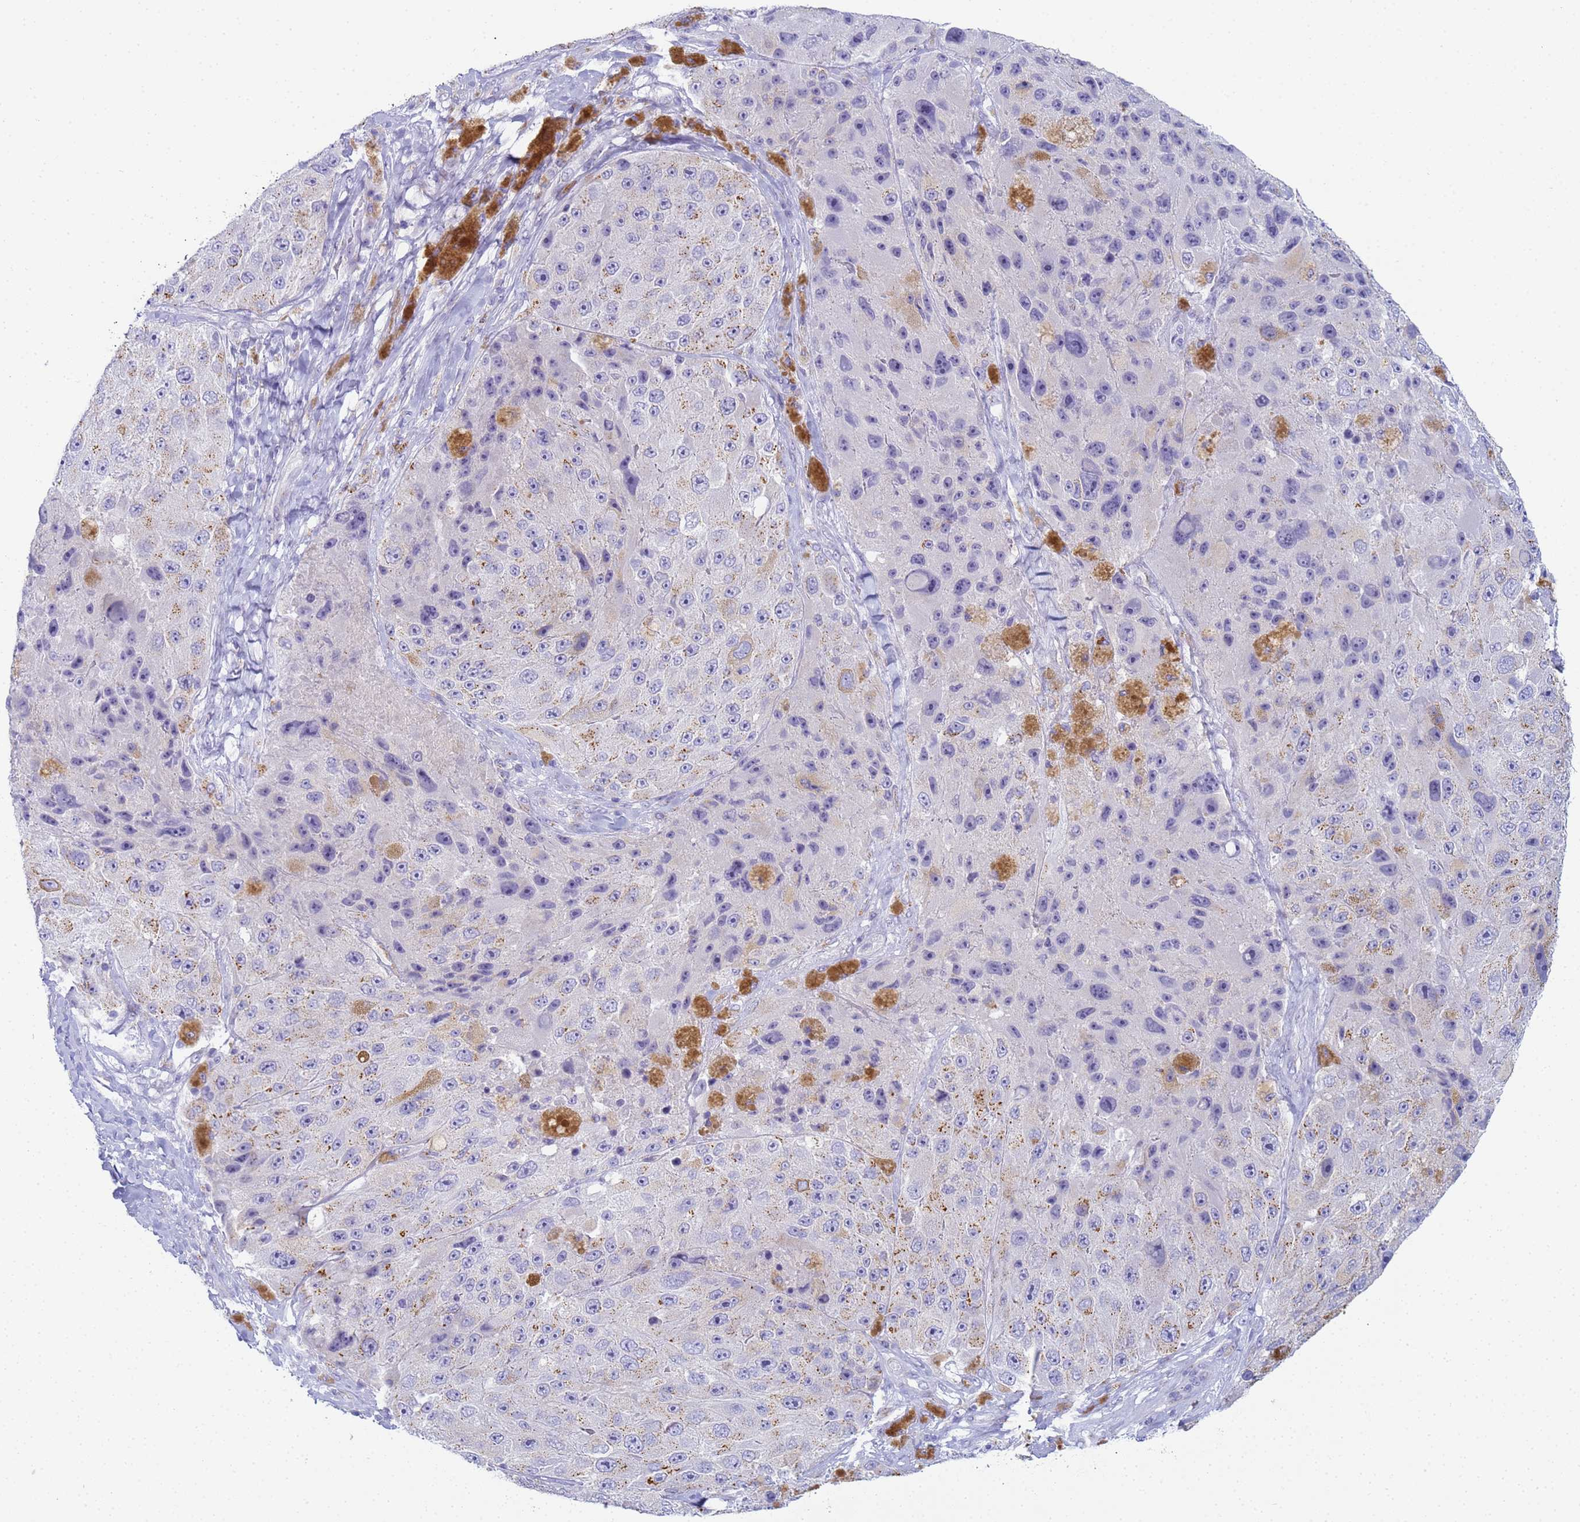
{"staining": {"intensity": "negative", "quantity": "none", "location": "none"}, "tissue": "melanoma", "cell_type": "Tumor cells", "image_type": "cancer", "snomed": [{"axis": "morphology", "description": "Malignant melanoma, Metastatic site"}, {"axis": "topography", "description": "Lymph node"}], "caption": "DAB immunohistochemical staining of human malignant melanoma (metastatic site) shows no significant staining in tumor cells. (Immunohistochemistry (ihc), brightfield microscopy, high magnification).", "gene": "CR1", "patient": {"sex": "male", "age": 62}}